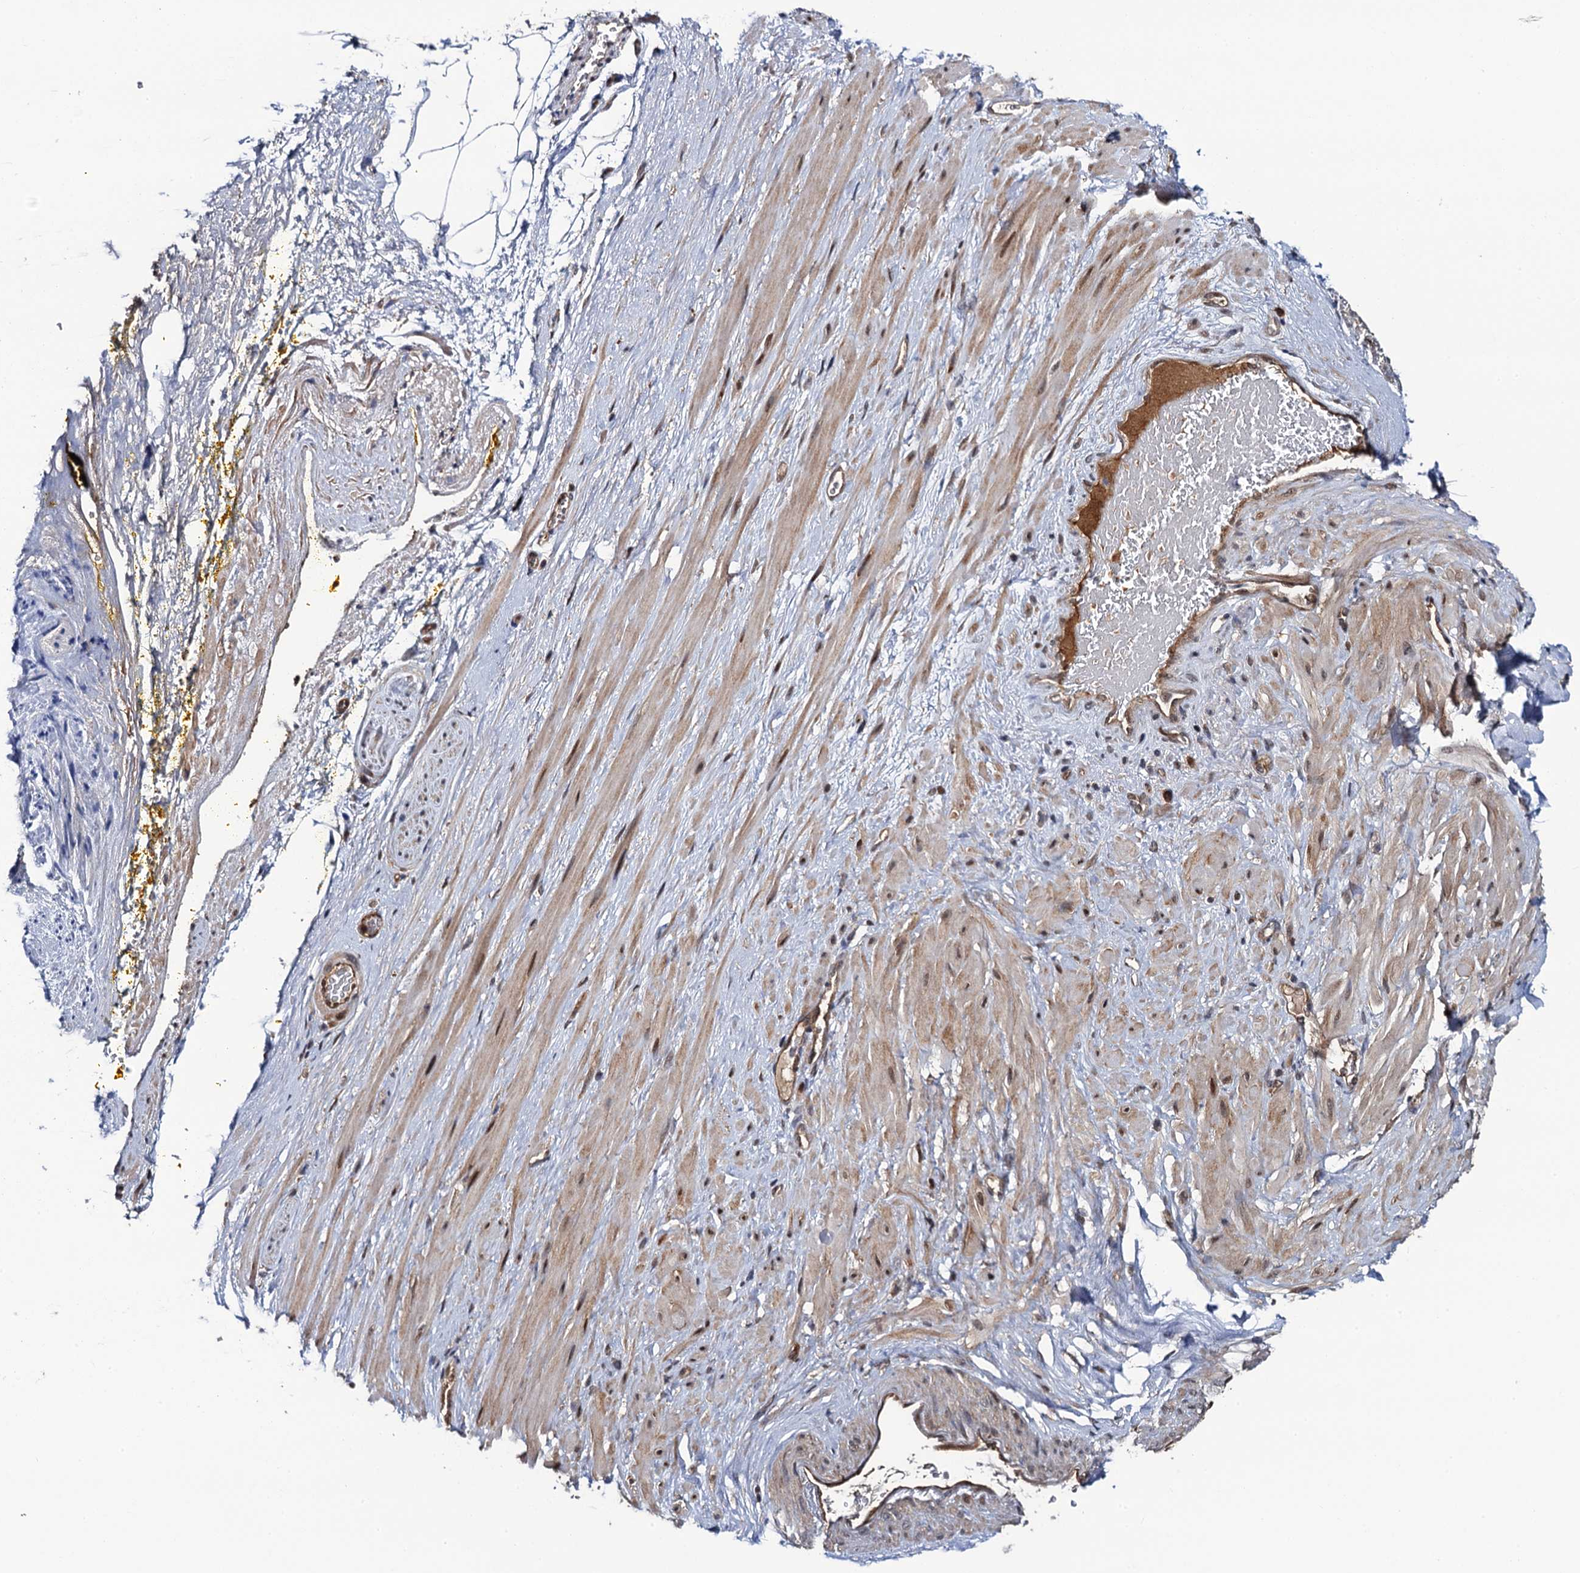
{"staining": {"intensity": "strong", "quantity": ">75%", "location": "cytoplasmic/membranous,nuclear"}, "tissue": "adipose tissue", "cell_type": "Adipocytes", "image_type": "normal", "snomed": [{"axis": "morphology", "description": "Normal tissue, NOS"}, {"axis": "morphology", "description": "Adenocarcinoma, Low grade"}, {"axis": "topography", "description": "Prostate"}, {"axis": "topography", "description": "Peripheral nerve tissue"}], "caption": "Adipose tissue was stained to show a protein in brown. There is high levels of strong cytoplasmic/membranous,nuclear staining in approximately >75% of adipocytes.", "gene": "CDC23", "patient": {"sex": "male", "age": 63}}